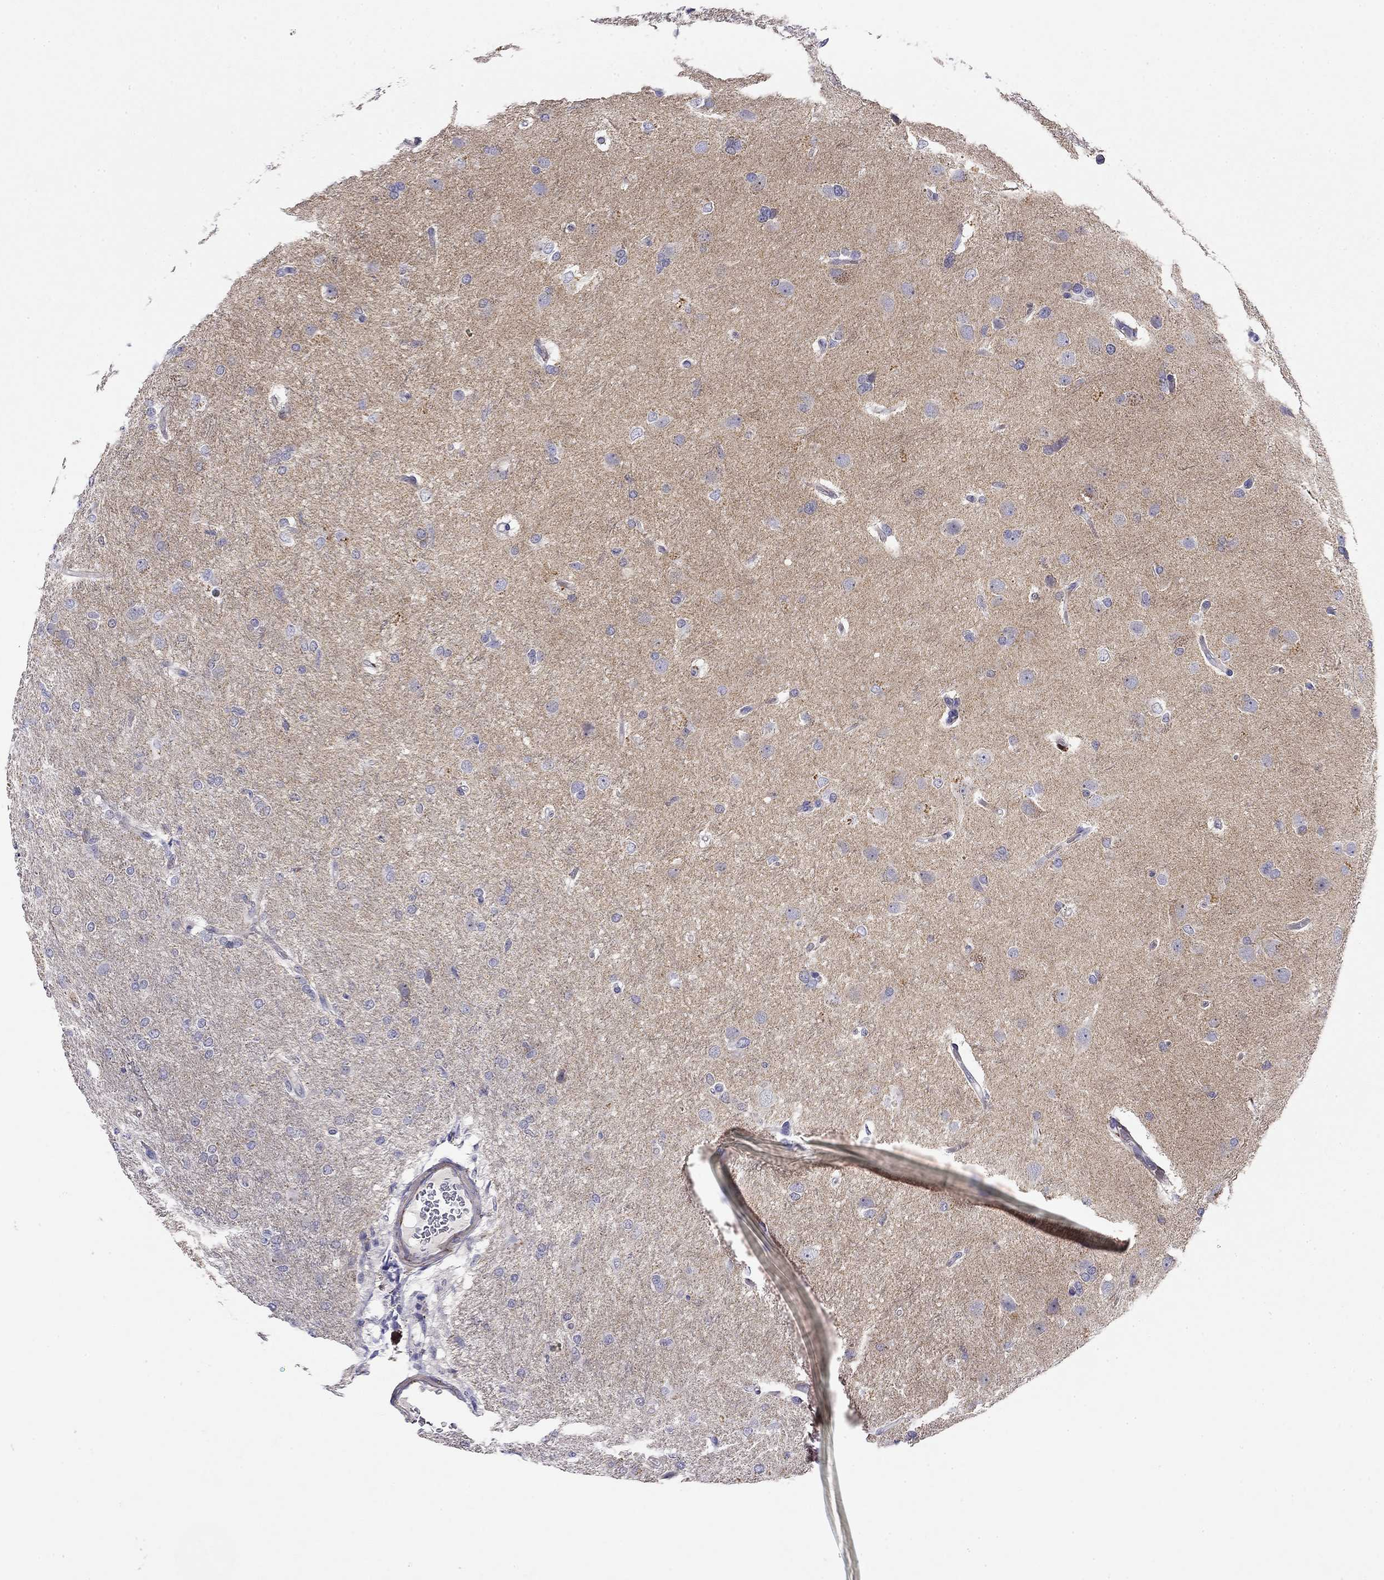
{"staining": {"intensity": "negative", "quantity": "none", "location": "none"}, "tissue": "glioma", "cell_type": "Tumor cells", "image_type": "cancer", "snomed": [{"axis": "morphology", "description": "Glioma, malignant, High grade"}, {"axis": "topography", "description": "Brain"}], "caption": "This is an immunohistochemistry (IHC) photomicrograph of human malignant high-grade glioma. There is no positivity in tumor cells.", "gene": "RTL1", "patient": {"sex": "male", "age": 68}}